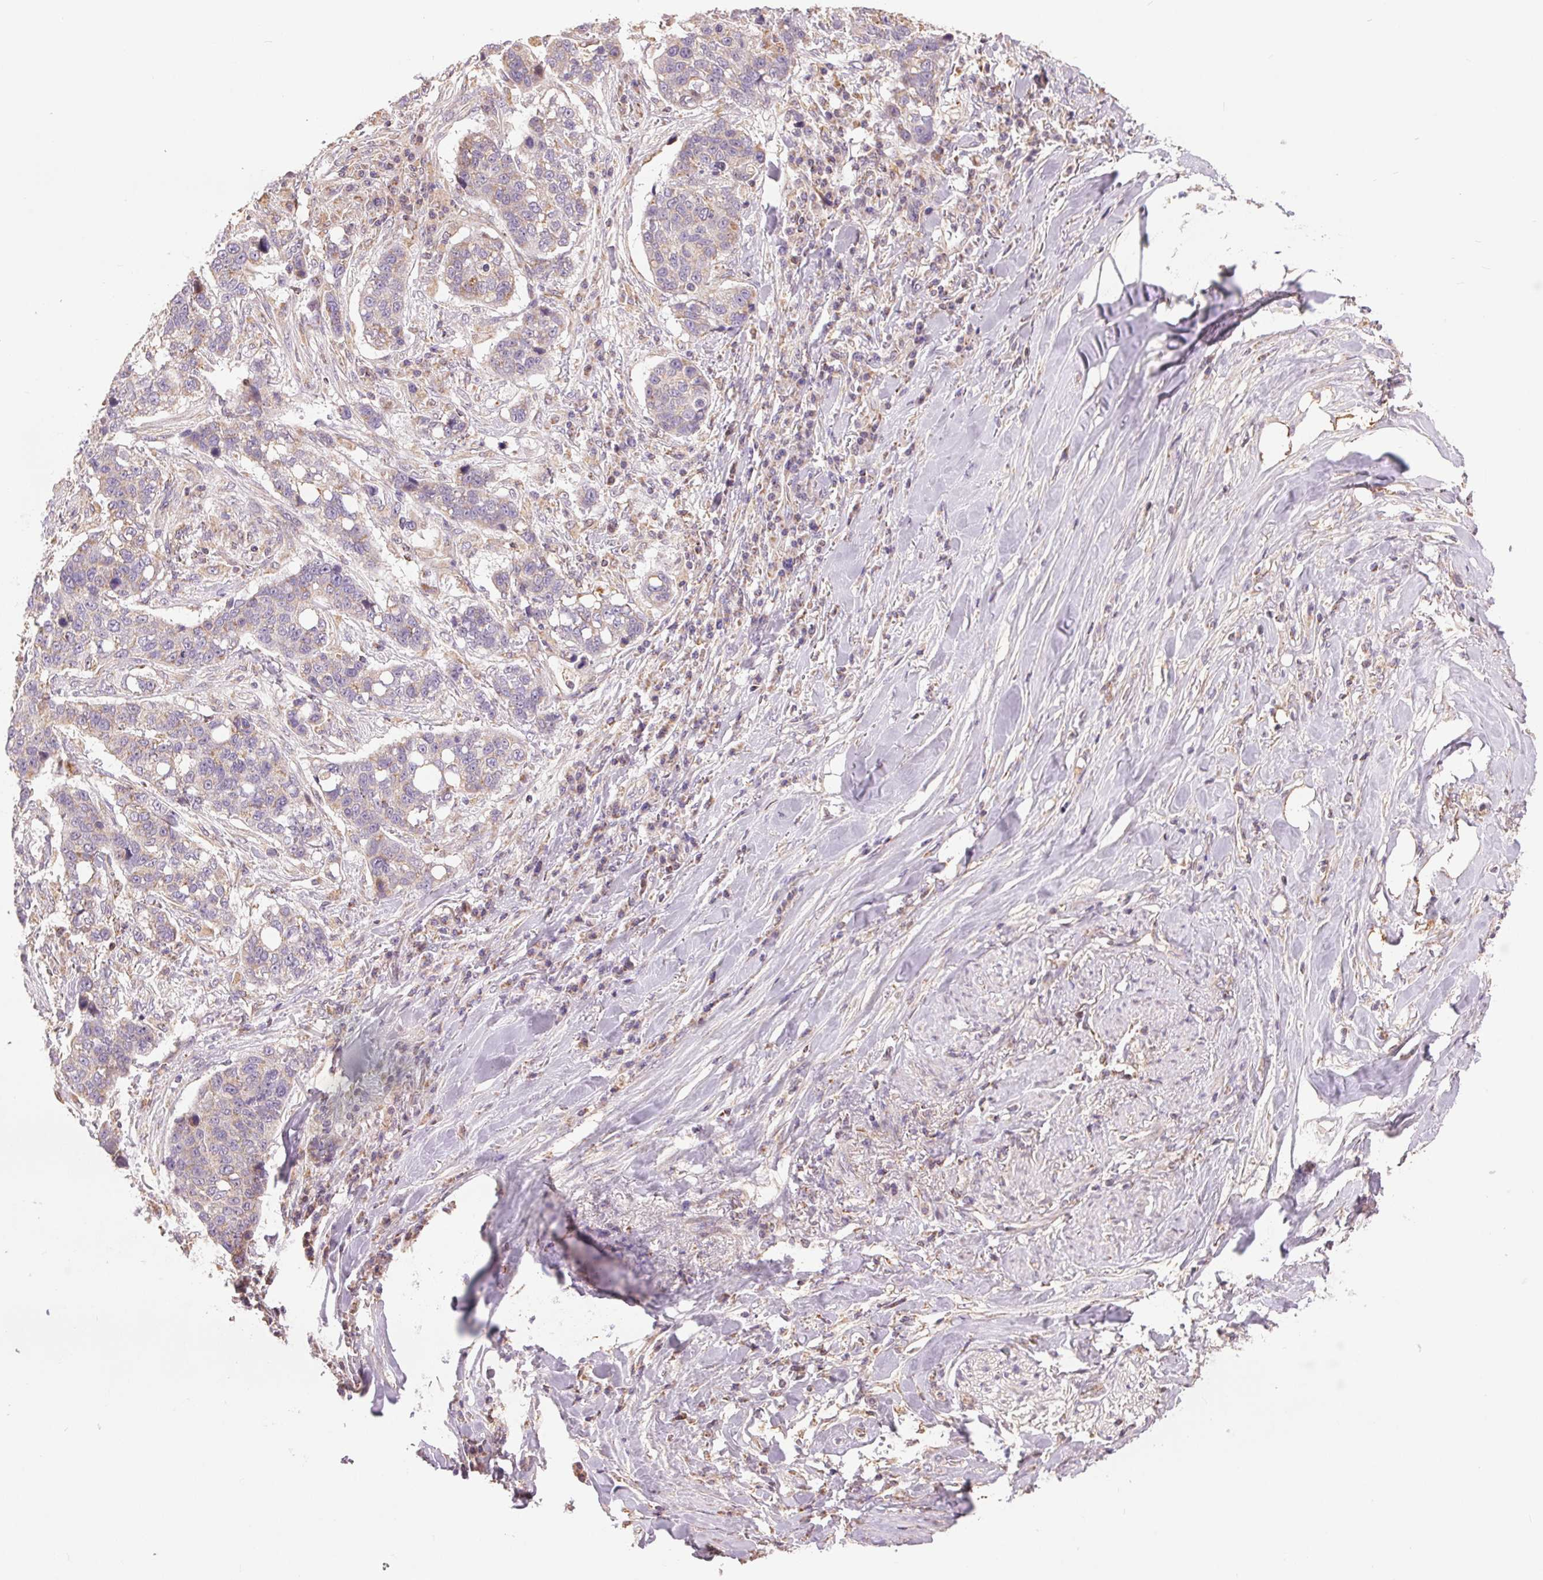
{"staining": {"intensity": "negative", "quantity": "none", "location": "none"}, "tissue": "lung cancer", "cell_type": "Tumor cells", "image_type": "cancer", "snomed": [{"axis": "morphology", "description": "Squamous cell carcinoma, NOS"}, {"axis": "topography", "description": "Lymph node"}, {"axis": "topography", "description": "Lung"}], "caption": "Immunohistochemical staining of human lung squamous cell carcinoma exhibits no significant staining in tumor cells.", "gene": "DGUOK", "patient": {"sex": "male", "age": 61}}